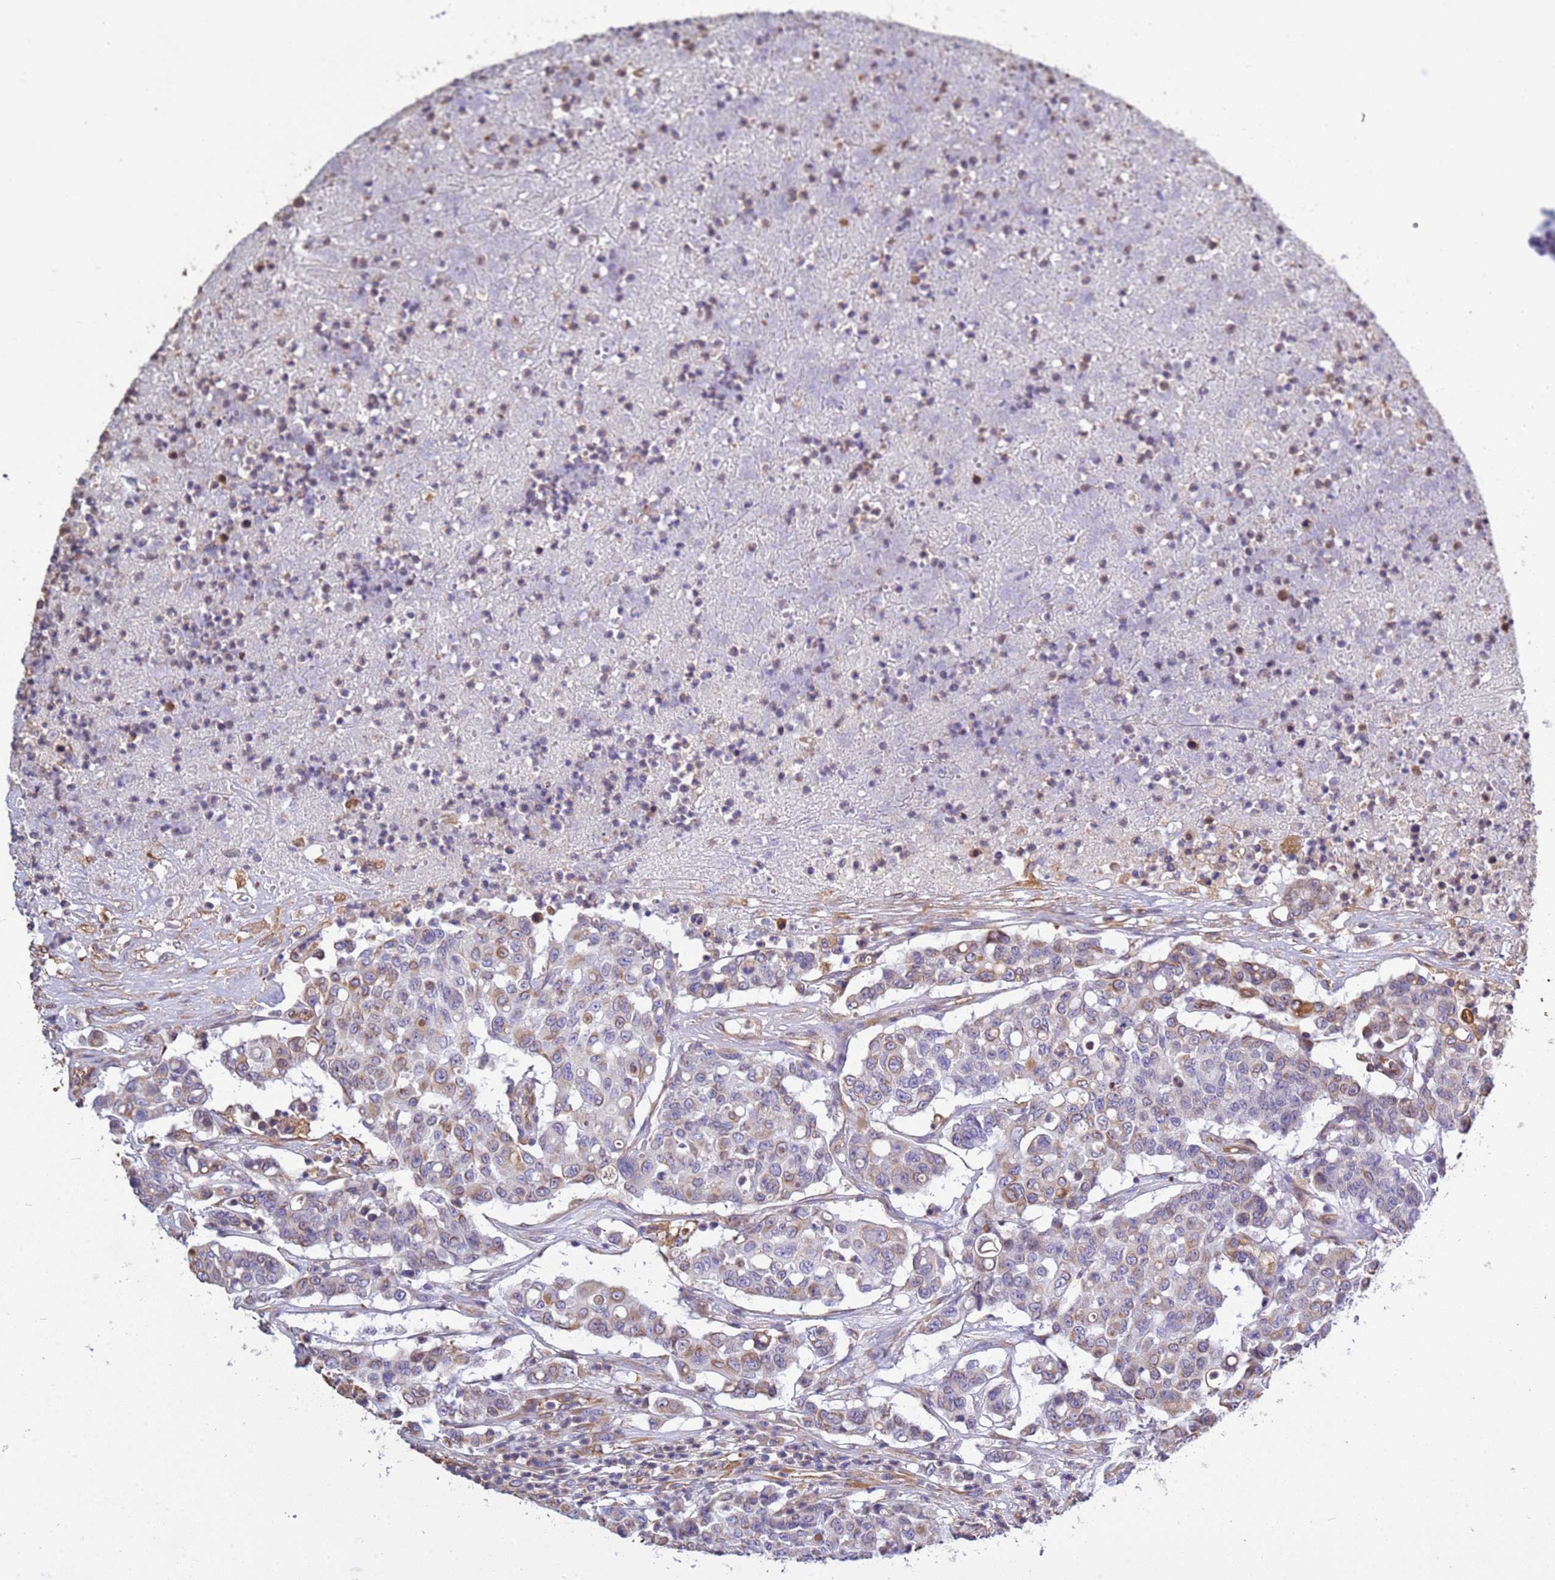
{"staining": {"intensity": "moderate", "quantity": "25%-75%", "location": "cytoplasmic/membranous"}, "tissue": "colorectal cancer", "cell_type": "Tumor cells", "image_type": "cancer", "snomed": [{"axis": "morphology", "description": "Adenocarcinoma, NOS"}, {"axis": "topography", "description": "Colon"}], "caption": "Adenocarcinoma (colorectal) stained with immunohistochemistry (IHC) shows moderate cytoplasmic/membranous positivity in approximately 25%-75% of tumor cells.", "gene": "TCEAL3", "patient": {"sex": "male", "age": 51}}